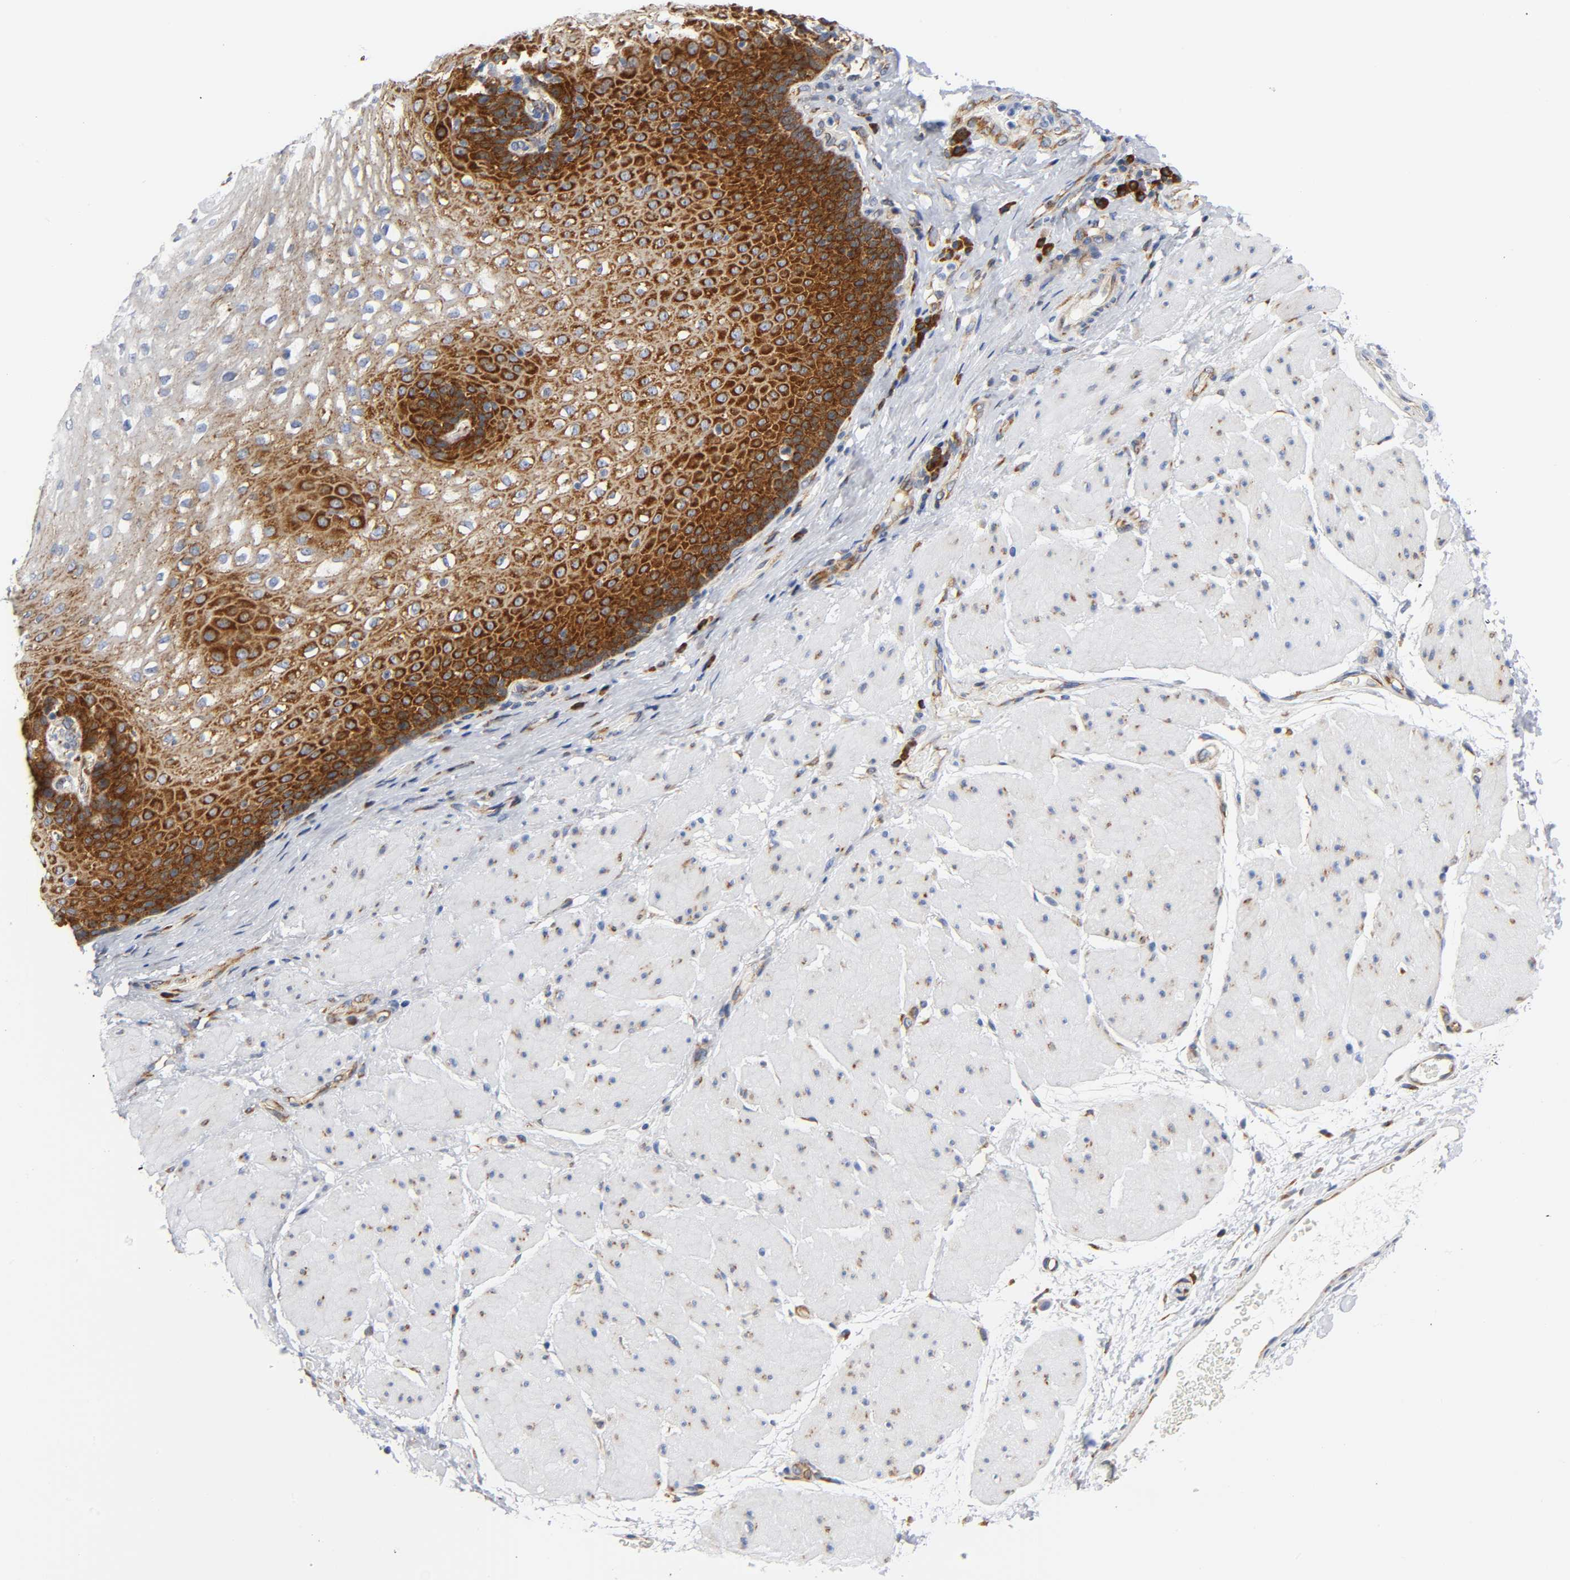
{"staining": {"intensity": "strong", "quantity": ">75%", "location": "cytoplasmic/membranous"}, "tissue": "esophagus", "cell_type": "Squamous epithelial cells", "image_type": "normal", "snomed": [{"axis": "morphology", "description": "Normal tissue, NOS"}, {"axis": "topography", "description": "Esophagus"}], "caption": "A micrograph showing strong cytoplasmic/membranous positivity in about >75% of squamous epithelial cells in normal esophagus, as visualized by brown immunohistochemical staining.", "gene": "REL", "patient": {"sex": "male", "age": 48}}